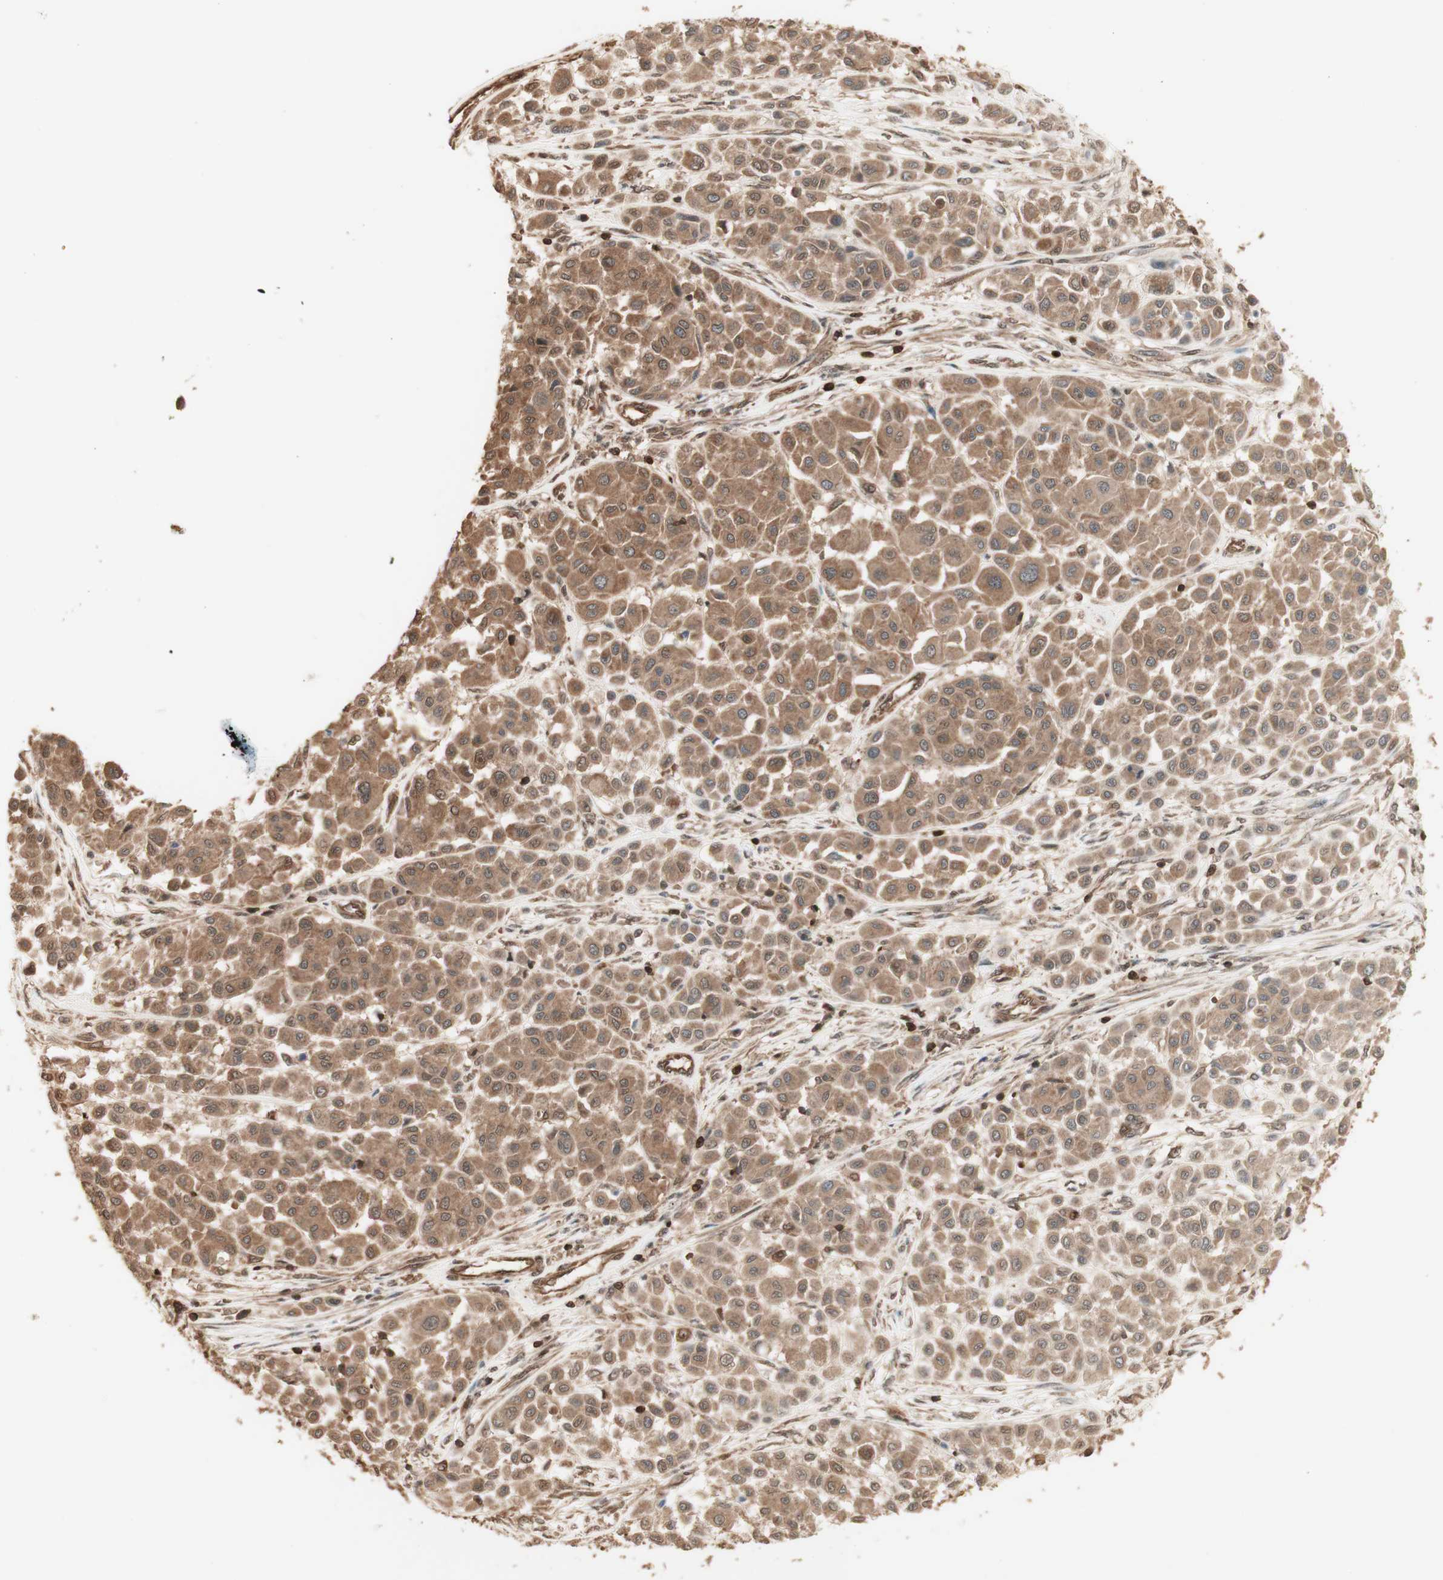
{"staining": {"intensity": "moderate", "quantity": ">75%", "location": "cytoplasmic/membranous"}, "tissue": "melanoma", "cell_type": "Tumor cells", "image_type": "cancer", "snomed": [{"axis": "morphology", "description": "Malignant melanoma, Metastatic site"}, {"axis": "topography", "description": "Soft tissue"}], "caption": "Melanoma stained with DAB (3,3'-diaminobenzidine) IHC exhibits medium levels of moderate cytoplasmic/membranous positivity in about >75% of tumor cells.", "gene": "YWHAB", "patient": {"sex": "male", "age": 41}}